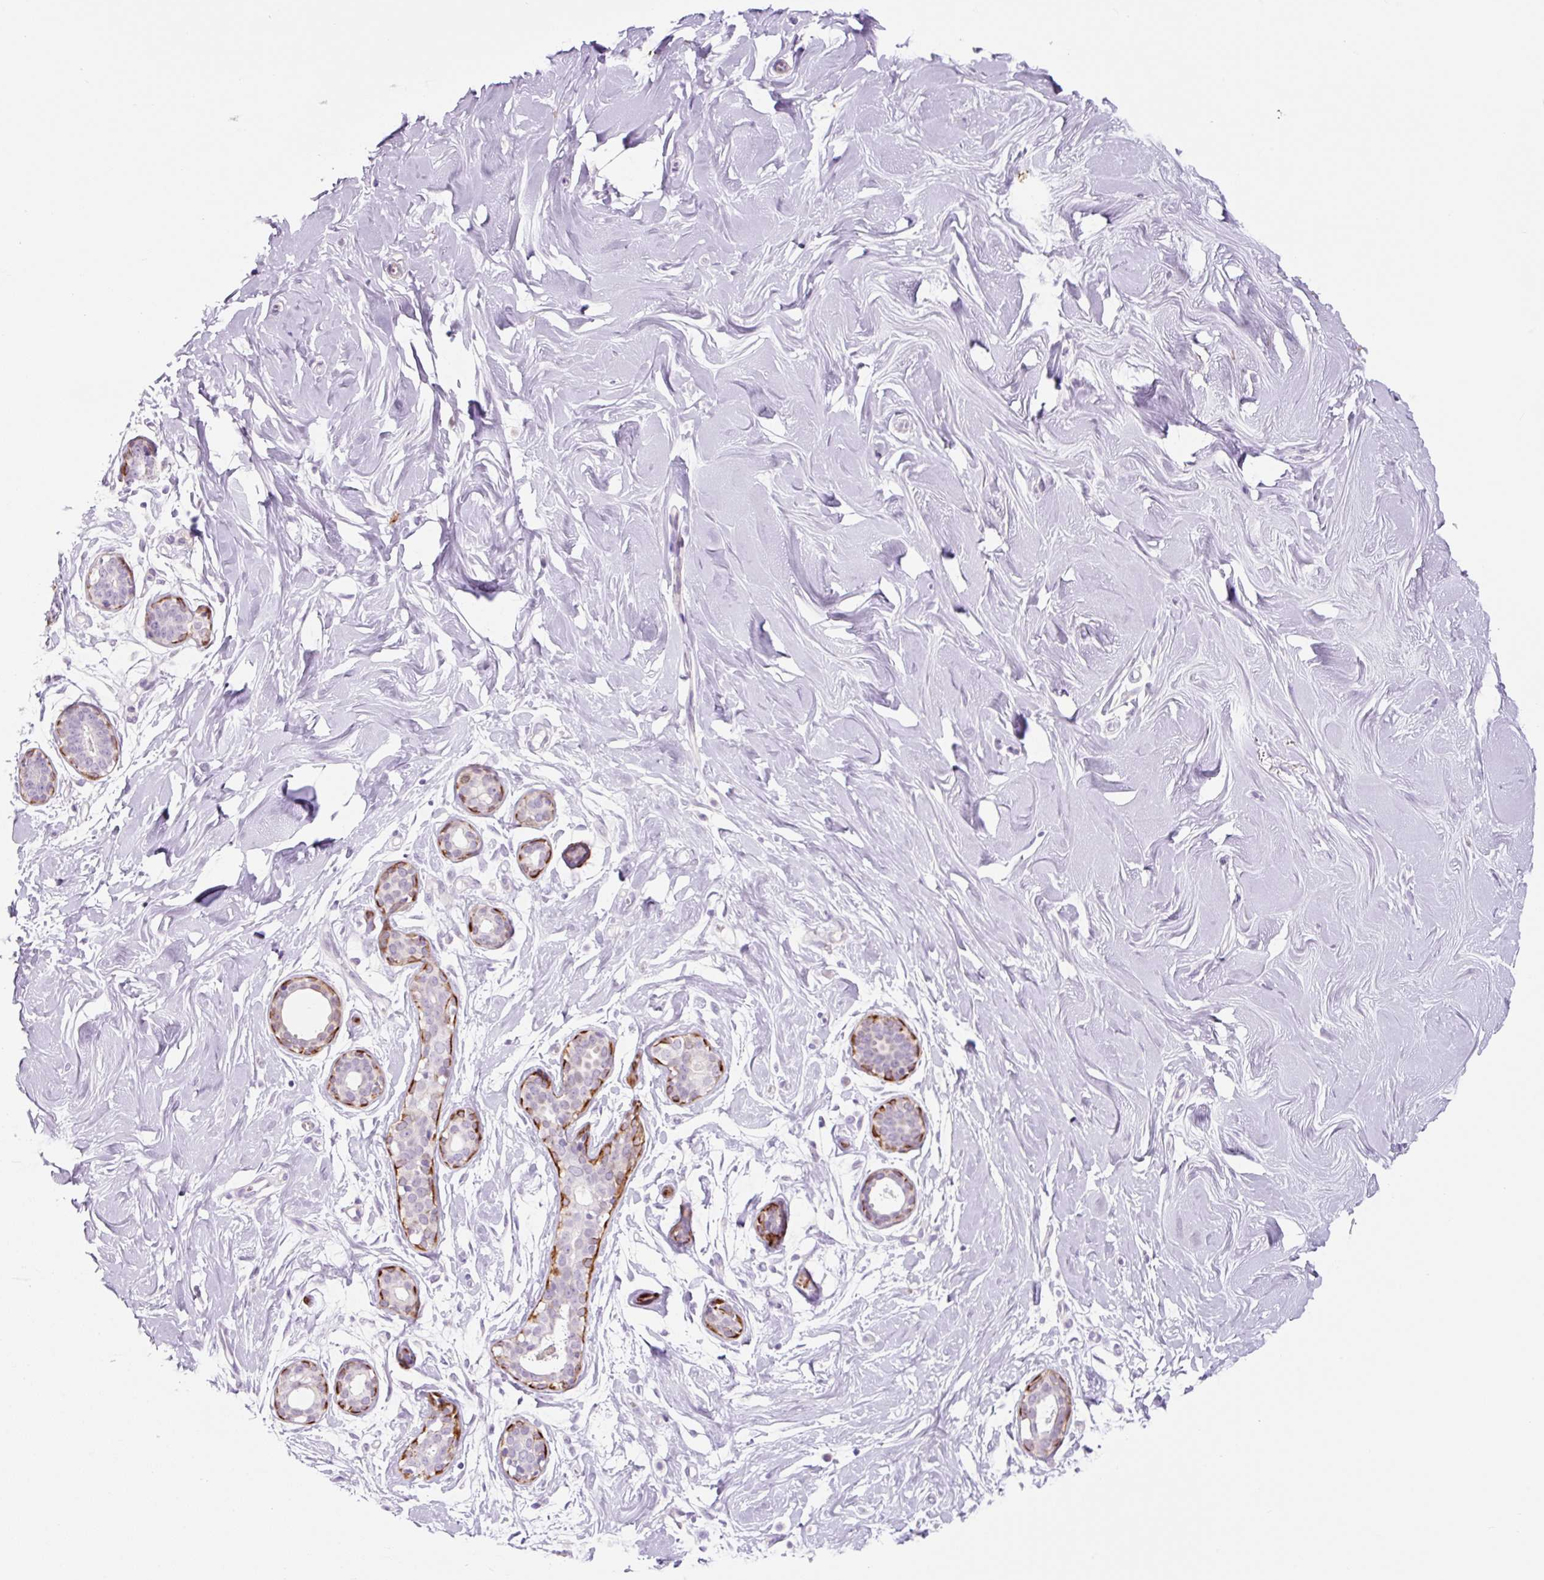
{"staining": {"intensity": "negative", "quantity": "none", "location": "none"}, "tissue": "breast", "cell_type": "Adipocytes", "image_type": "normal", "snomed": [{"axis": "morphology", "description": "Normal tissue, NOS"}, {"axis": "topography", "description": "Breast"}], "caption": "Immunohistochemistry micrograph of normal breast stained for a protein (brown), which shows no staining in adipocytes. (DAB immunohistochemistry (IHC) with hematoxylin counter stain).", "gene": "CCL25", "patient": {"sex": "female", "age": 27}}